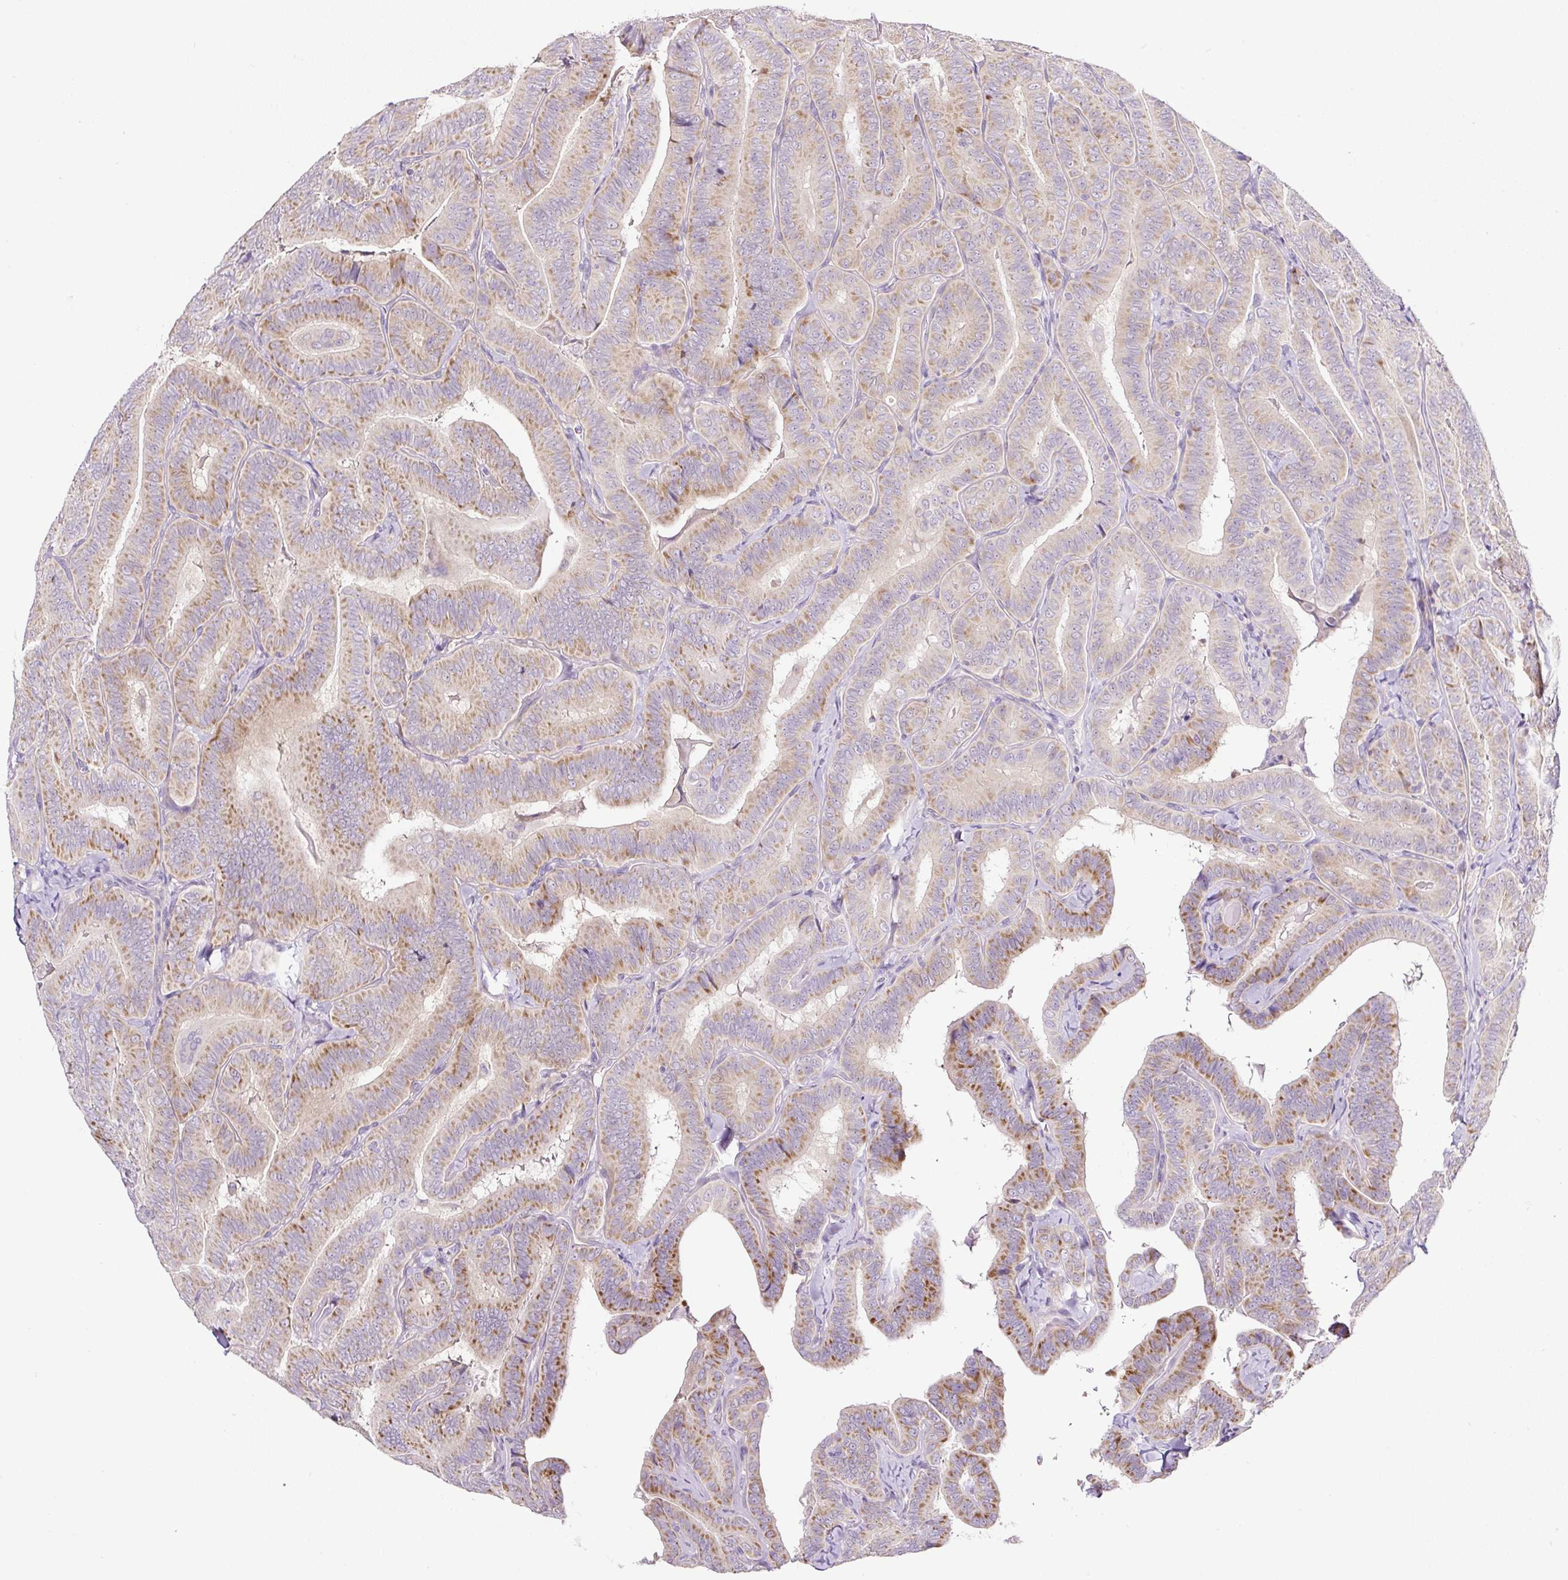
{"staining": {"intensity": "moderate", "quantity": "25%-75%", "location": "cytoplasmic/membranous"}, "tissue": "thyroid cancer", "cell_type": "Tumor cells", "image_type": "cancer", "snomed": [{"axis": "morphology", "description": "Papillary adenocarcinoma, NOS"}, {"axis": "topography", "description": "Thyroid gland"}], "caption": "Brown immunohistochemical staining in thyroid cancer (papillary adenocarcinoma) demonstrates moderate cytoplasmic/membranous positivity in approximately 25%-75% of tumor cells.", "gene": "HPS4", "patient": {"sex": "male", "age": 61}}